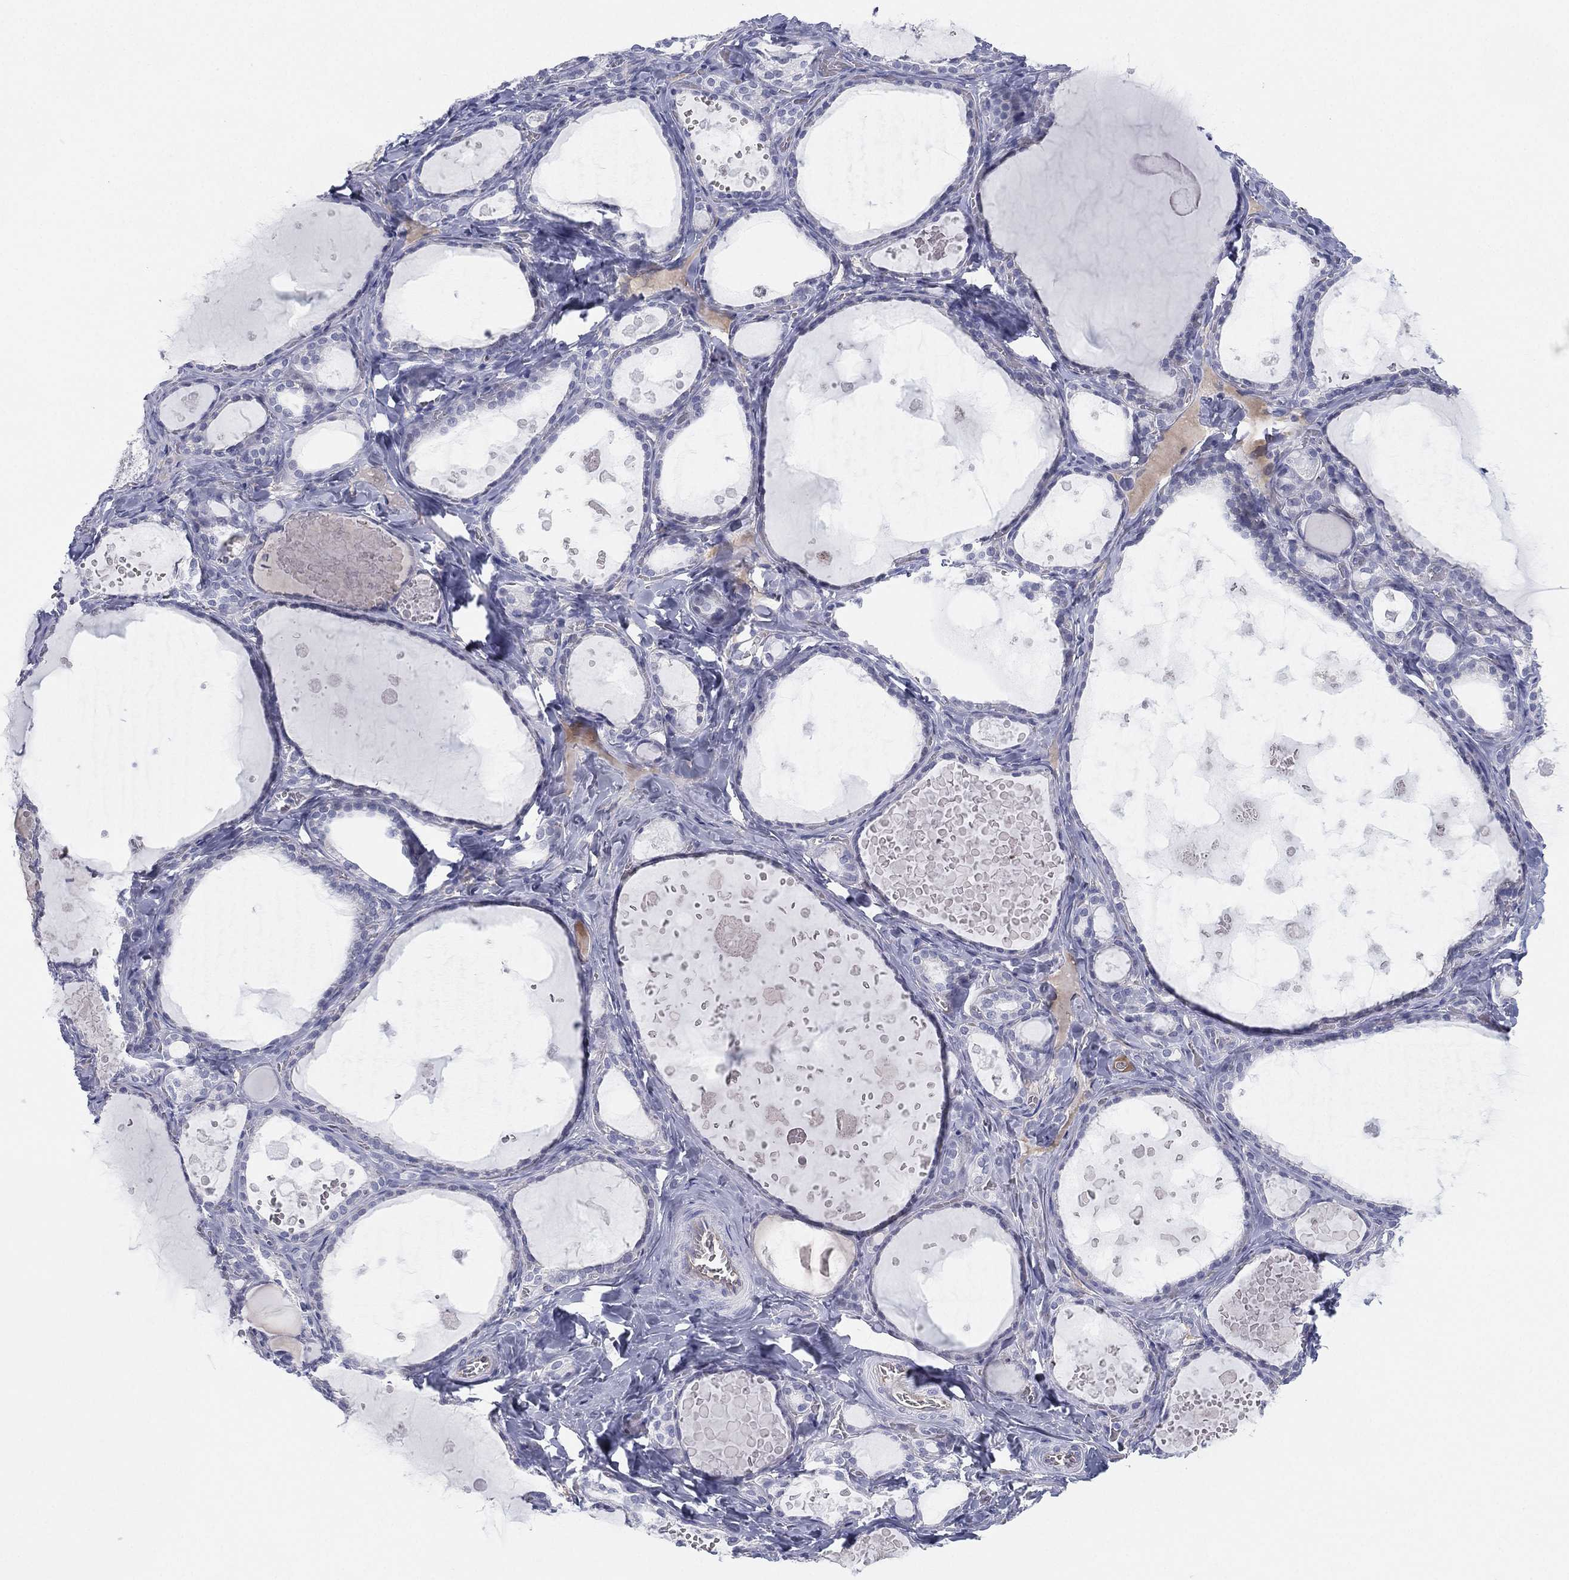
{"staining": {"intensity": "negative", "quantity": "none", "location": "none"}, "tissue": "thyroid gland", "cell_type": "Glandular cells", "image_type": "normal", "snomed": [{"axis": "morphology", "description": "Normal tissue, NOS"}, {"axis": "topography", "description": "Thyroid gland"}], "caption": "The histopathology image shows no significant expression in glandular cells of thyroid gland. (DAB (3,3'-diaminobenzidine) immunohistochemistry (IHC) with hematoxylin counter stain).", "gene": "MLF1", "patient": {"sex": "female", "age": 56}}